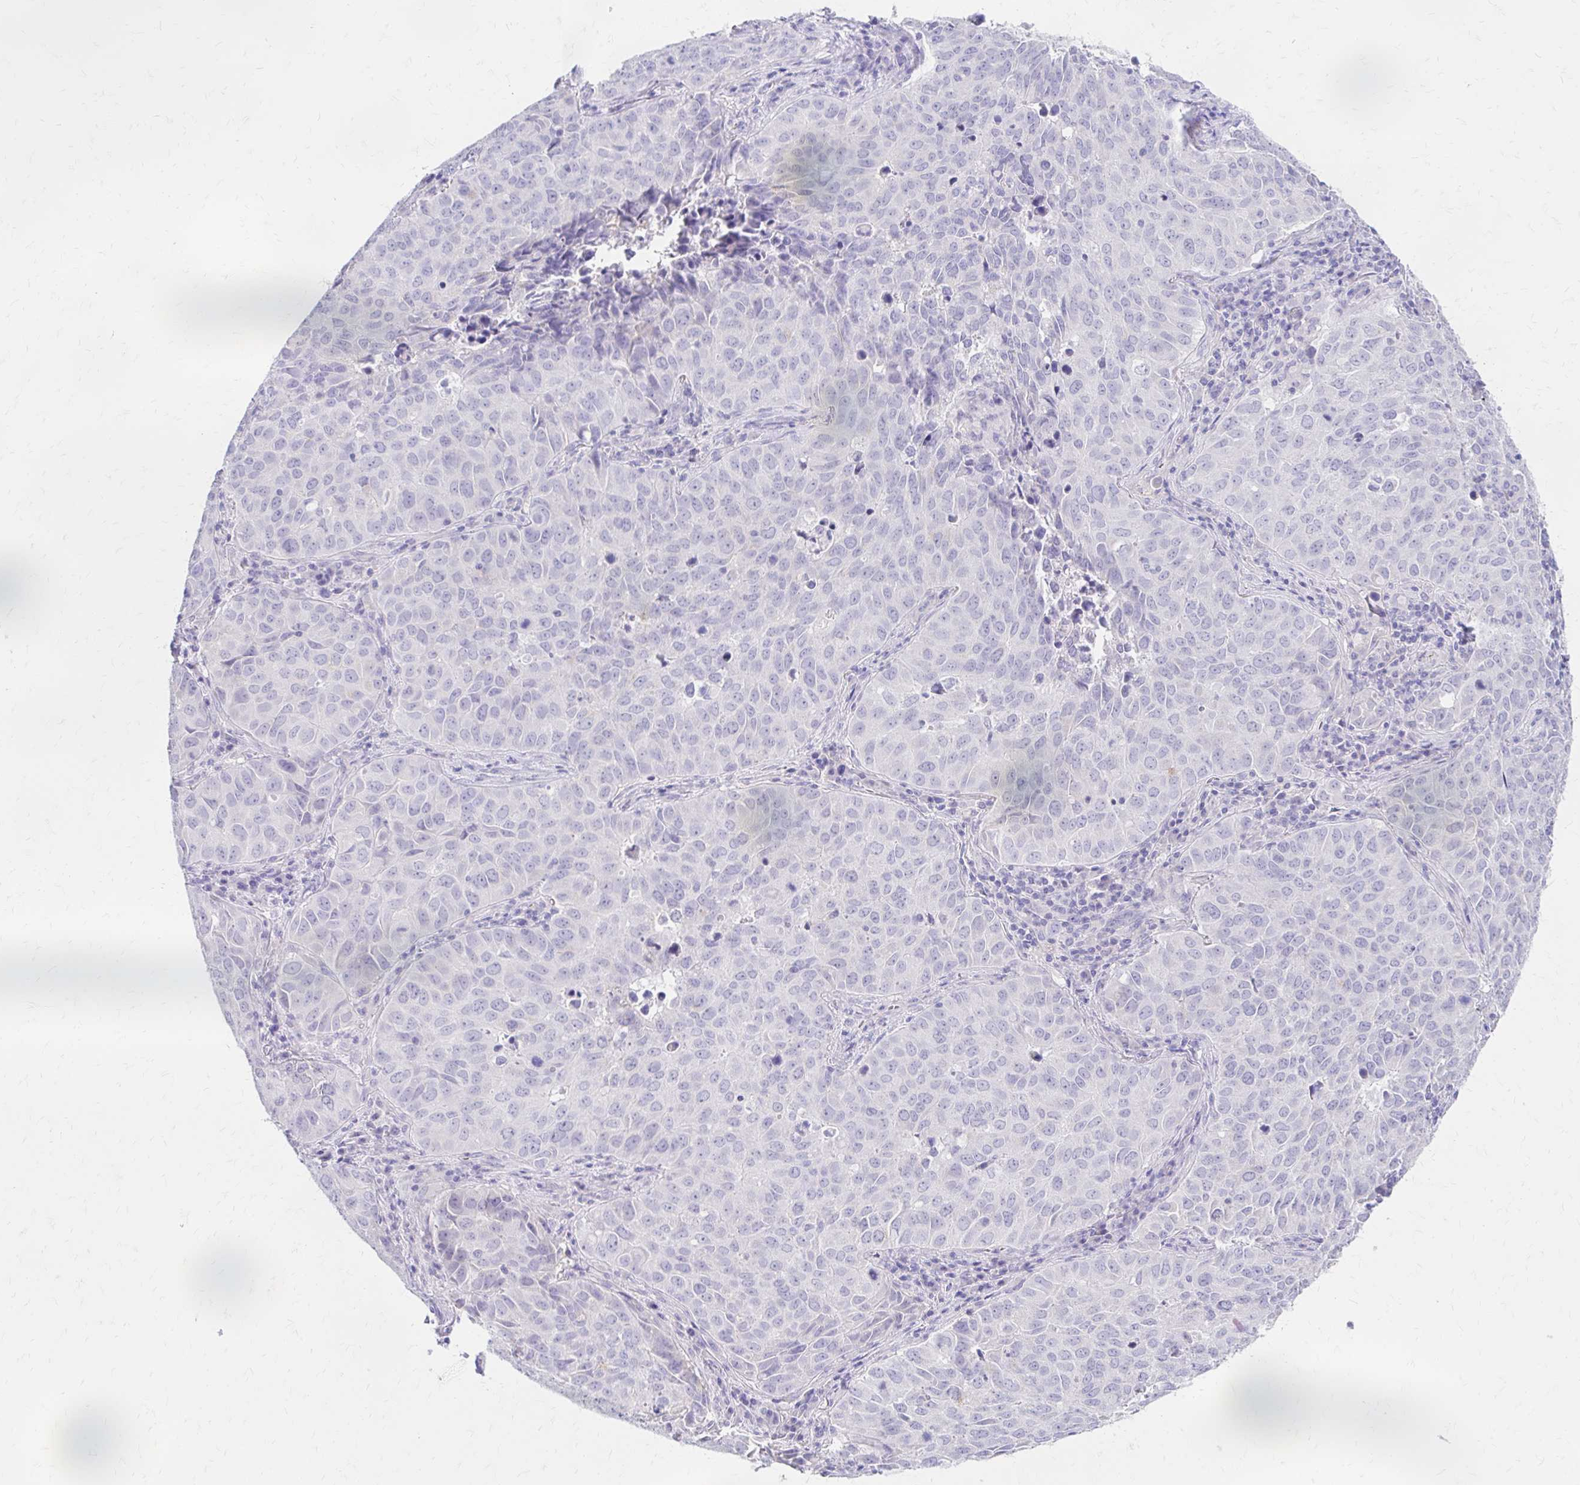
{"staining": {"intensity": "negative", "quantity": "none", "location": "none"}, "tissue": "lung cancer", "cell_type": "Tumor cells", "image_type": "cancer", "snomed": [{"axis": "morphology", "description": "Adenocarcinoma, NOS"}, {"axis": "topography", "description": "Lung"}], "caption": "Human lung cancer stained for a protein using immunohistochemistry exhibits no expression in tumor cells.", "gene": "AZGP1", "patient": {"sex": "female", "age": 50}}